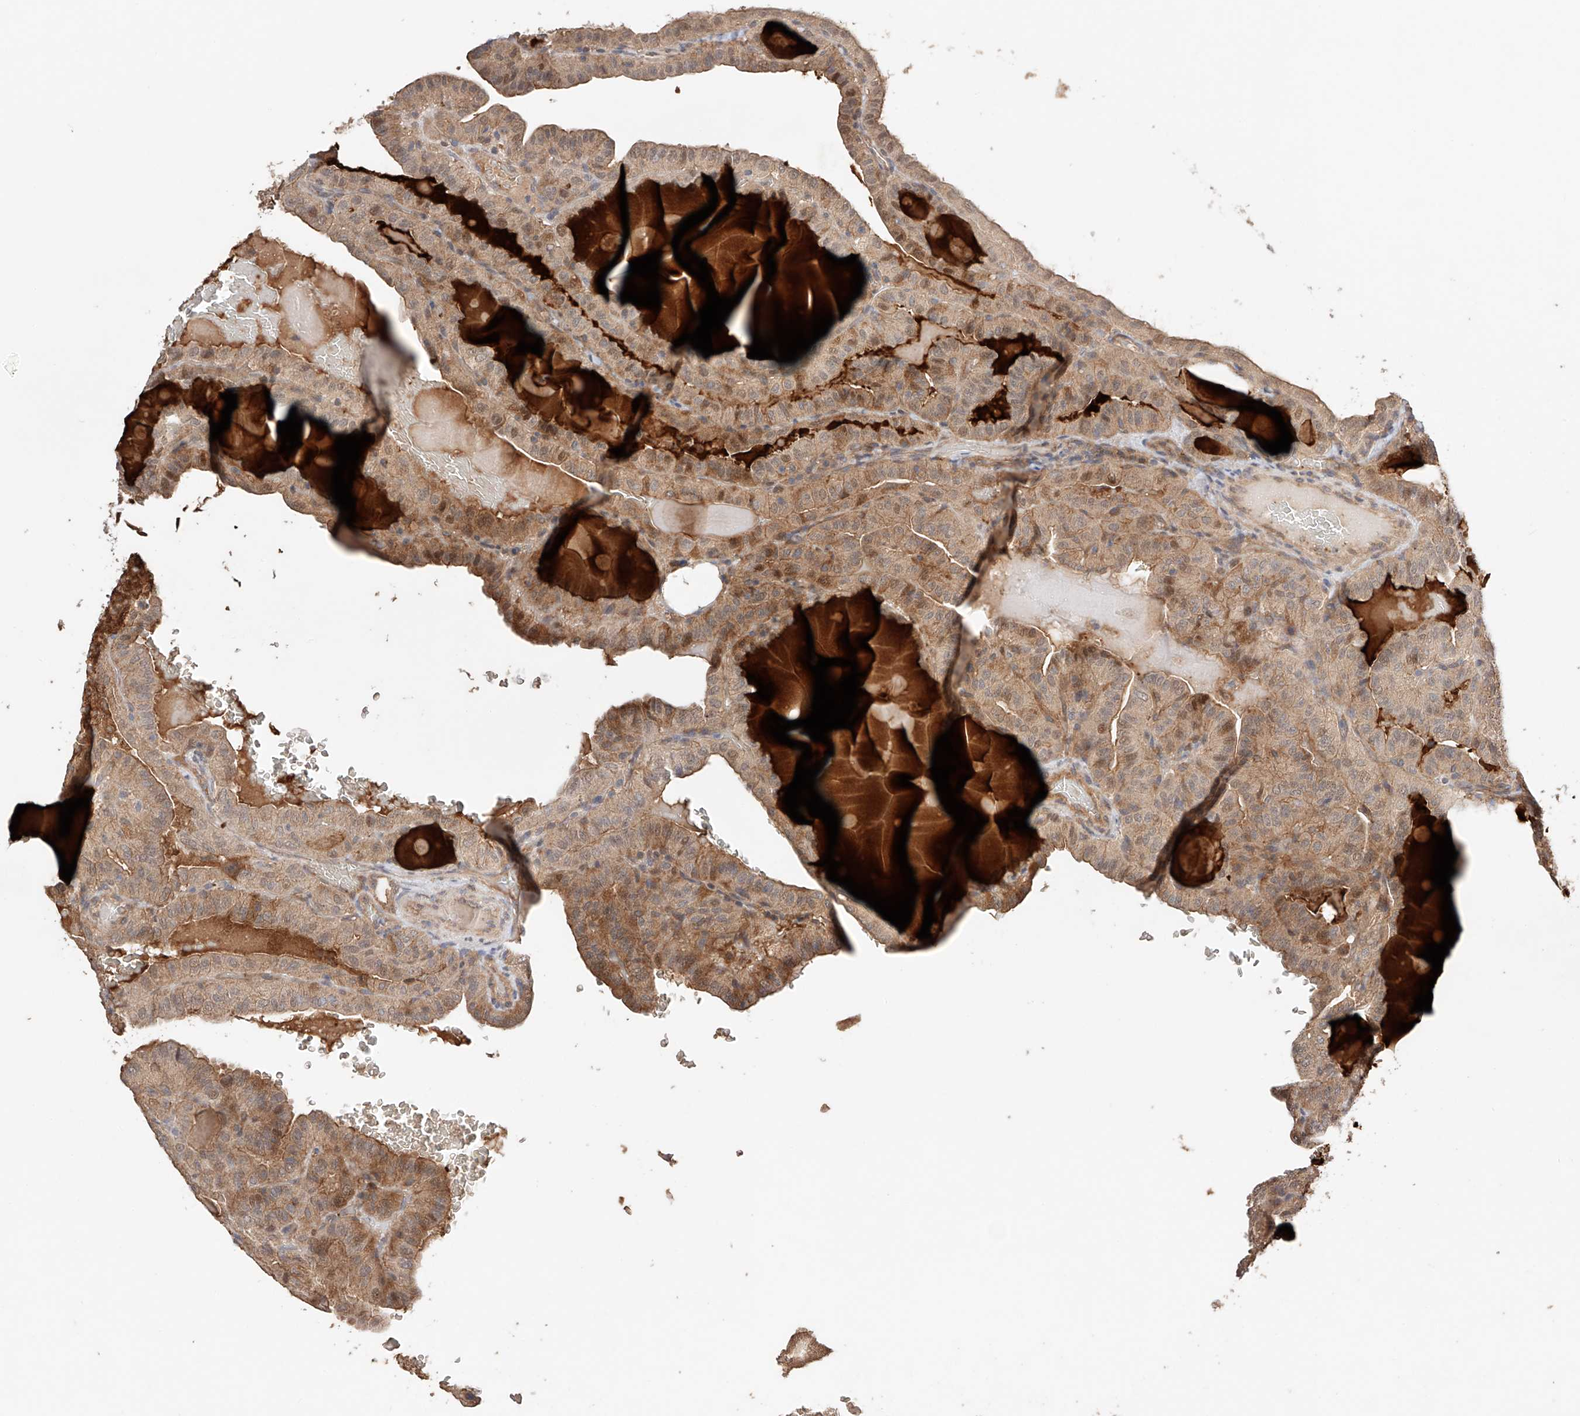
{"staining": {"intensity": "moderate", "quantity": ">75%", "location": "cytoplasmic/membranous,nuclear"}, "tissue": "thyroid cancer", "cell_type": "Tumor cells", "image_type": "cancer", "snomed": [{"axis": "morphology", "description": "Papillary adenocarcinoma, NOS"}, {"axis": "topography", "description": "Thyroid gland"}], "caption": "Protein expression analysis of thyroid cancer reveals moderate cytoplasmic/membranous and nuclear expression in approximately >75% of tumor cells.", "gene": "ZFHX2", "patient": {"sex": "male", "age": 77}}